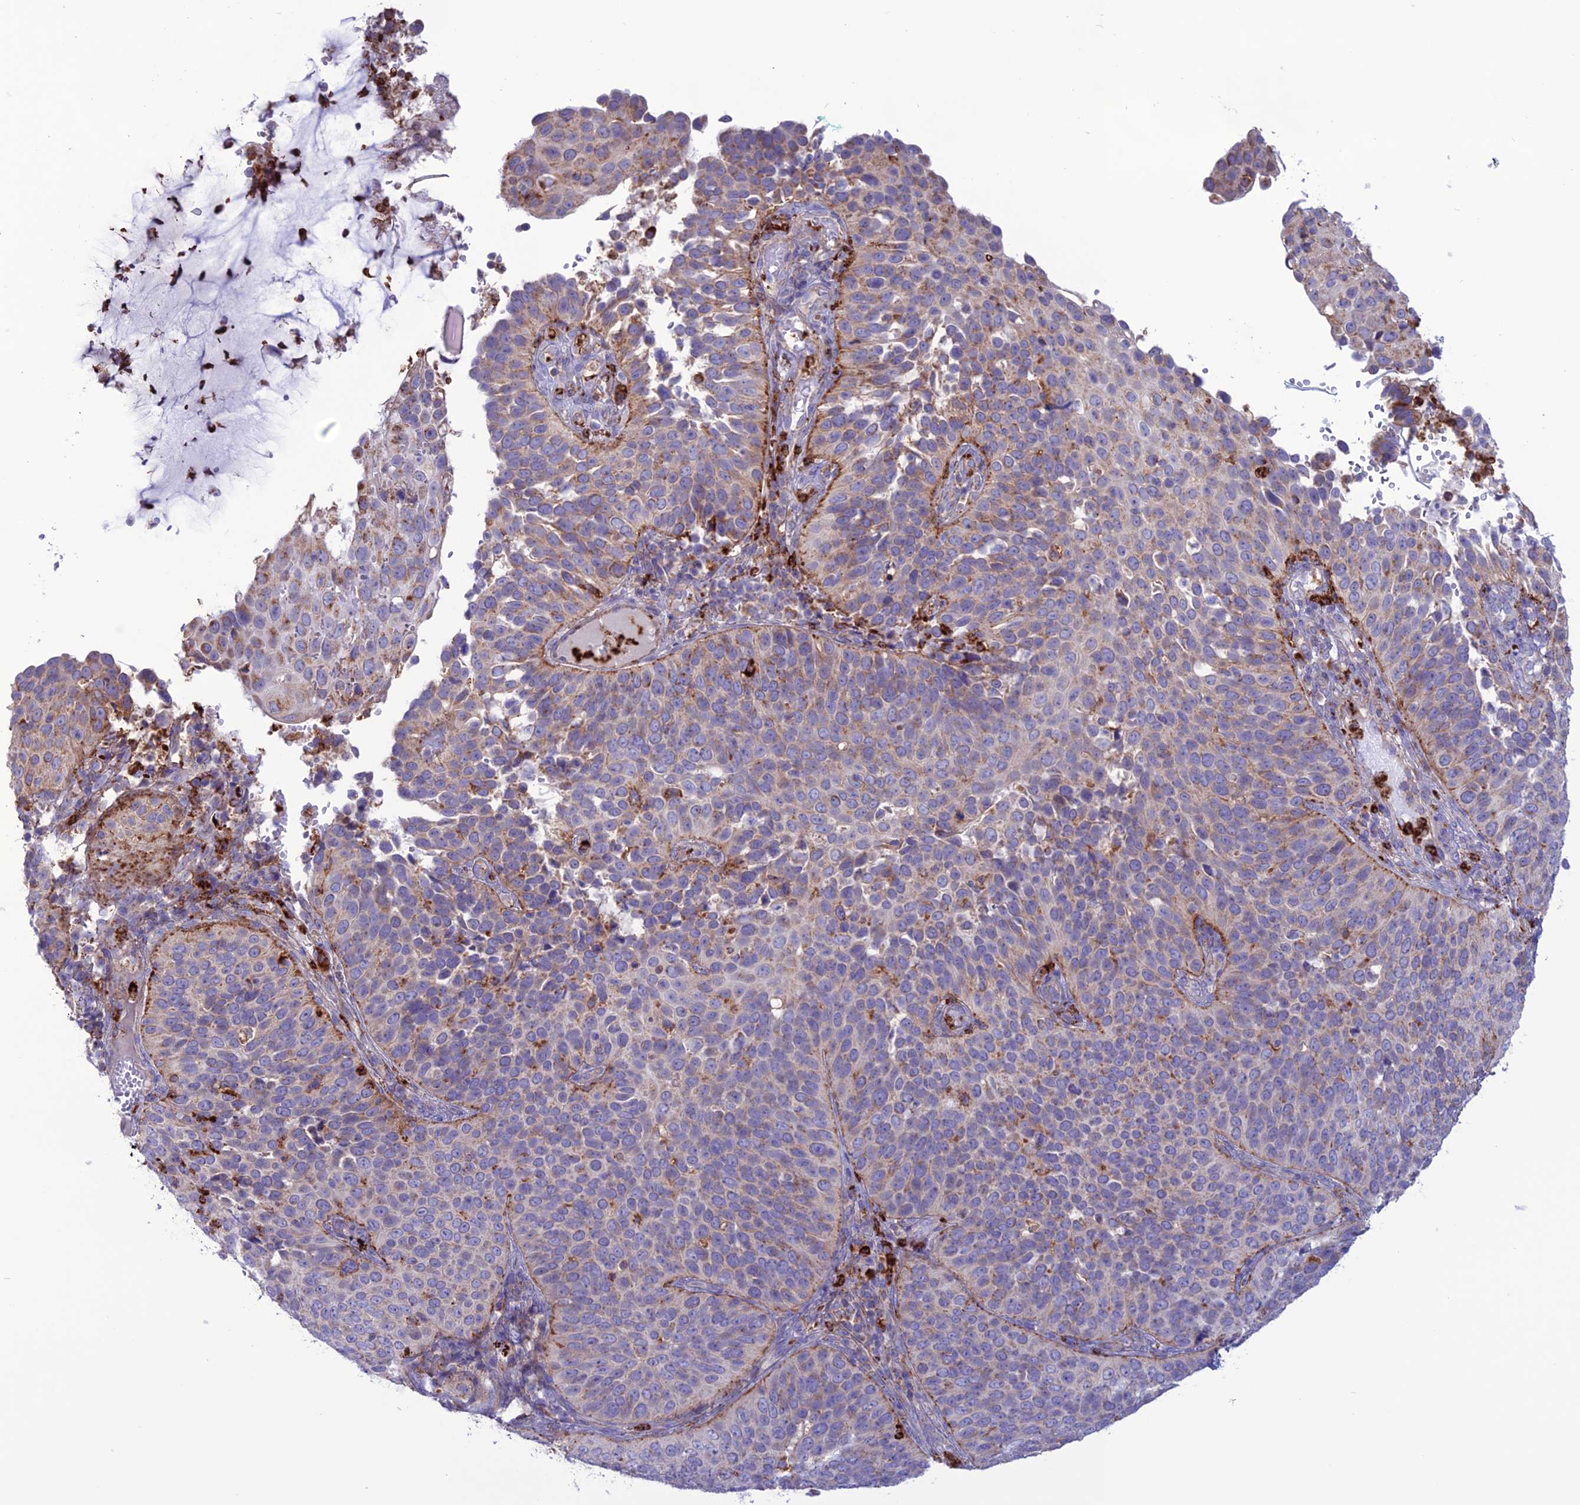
{"staining": {"intensity": "moderate", "quantity": "<25%", "location": "cytoplasmic/membranous"}, "tissue": "cervical cancer", "cell_type": "Tumor cells", "image_type": "cancer", "snomed": [{"axis": "morphology", "description": "Squamous cell carcinoma, NOS"}, {"axis": "topography", "description": "Cervix"}], "caption": "Moderate cytoplasmic/membranous protein staining is identified in approximately <25% of tumor cells in squamous cell carcinoma (cervical).", "gene": "CLCN7", "patient": {"sex": "female", "age": 36}}